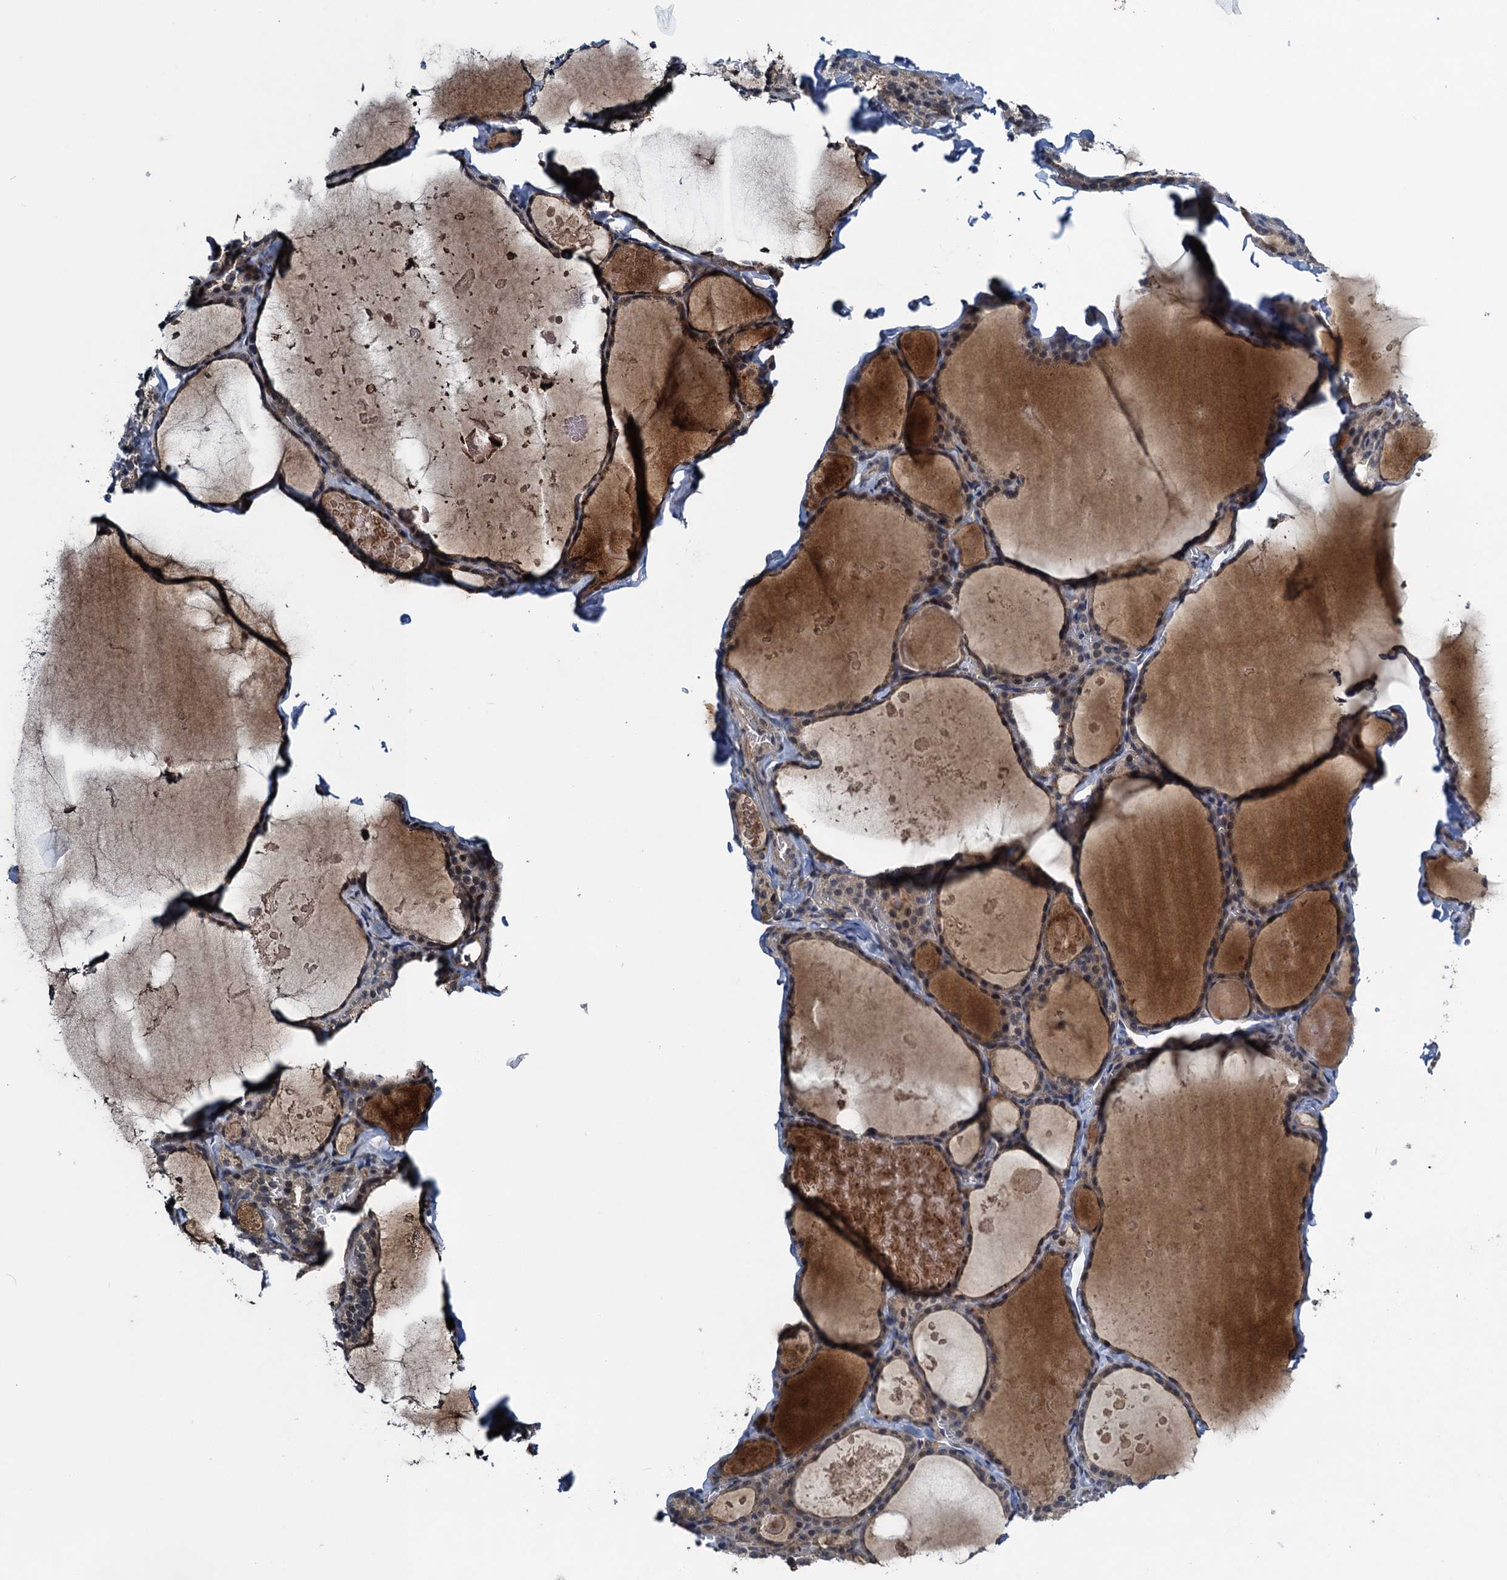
{"staining": {"intensity": "moderate", "quantity": "<25%", "location": "cytoplasmic/membranous"}, "tissue": "thyroid gland", "cell_type": "Glandular cells", "image_type": "normal", "snomed": [{"axis": "morphology", "description": "Normal tissue, NOS"}, {"axis": "topography", "description": "Thyroid gland"}], "caption": "This image displays immunohistochemistry (IHC) staining of normal thyroid gland, with low moderate cytoplasmic/membranous positivity in approximately <25% of glandular cells.", "gene": "RNF165", "patient": {"sex": "male", "age": 56}}